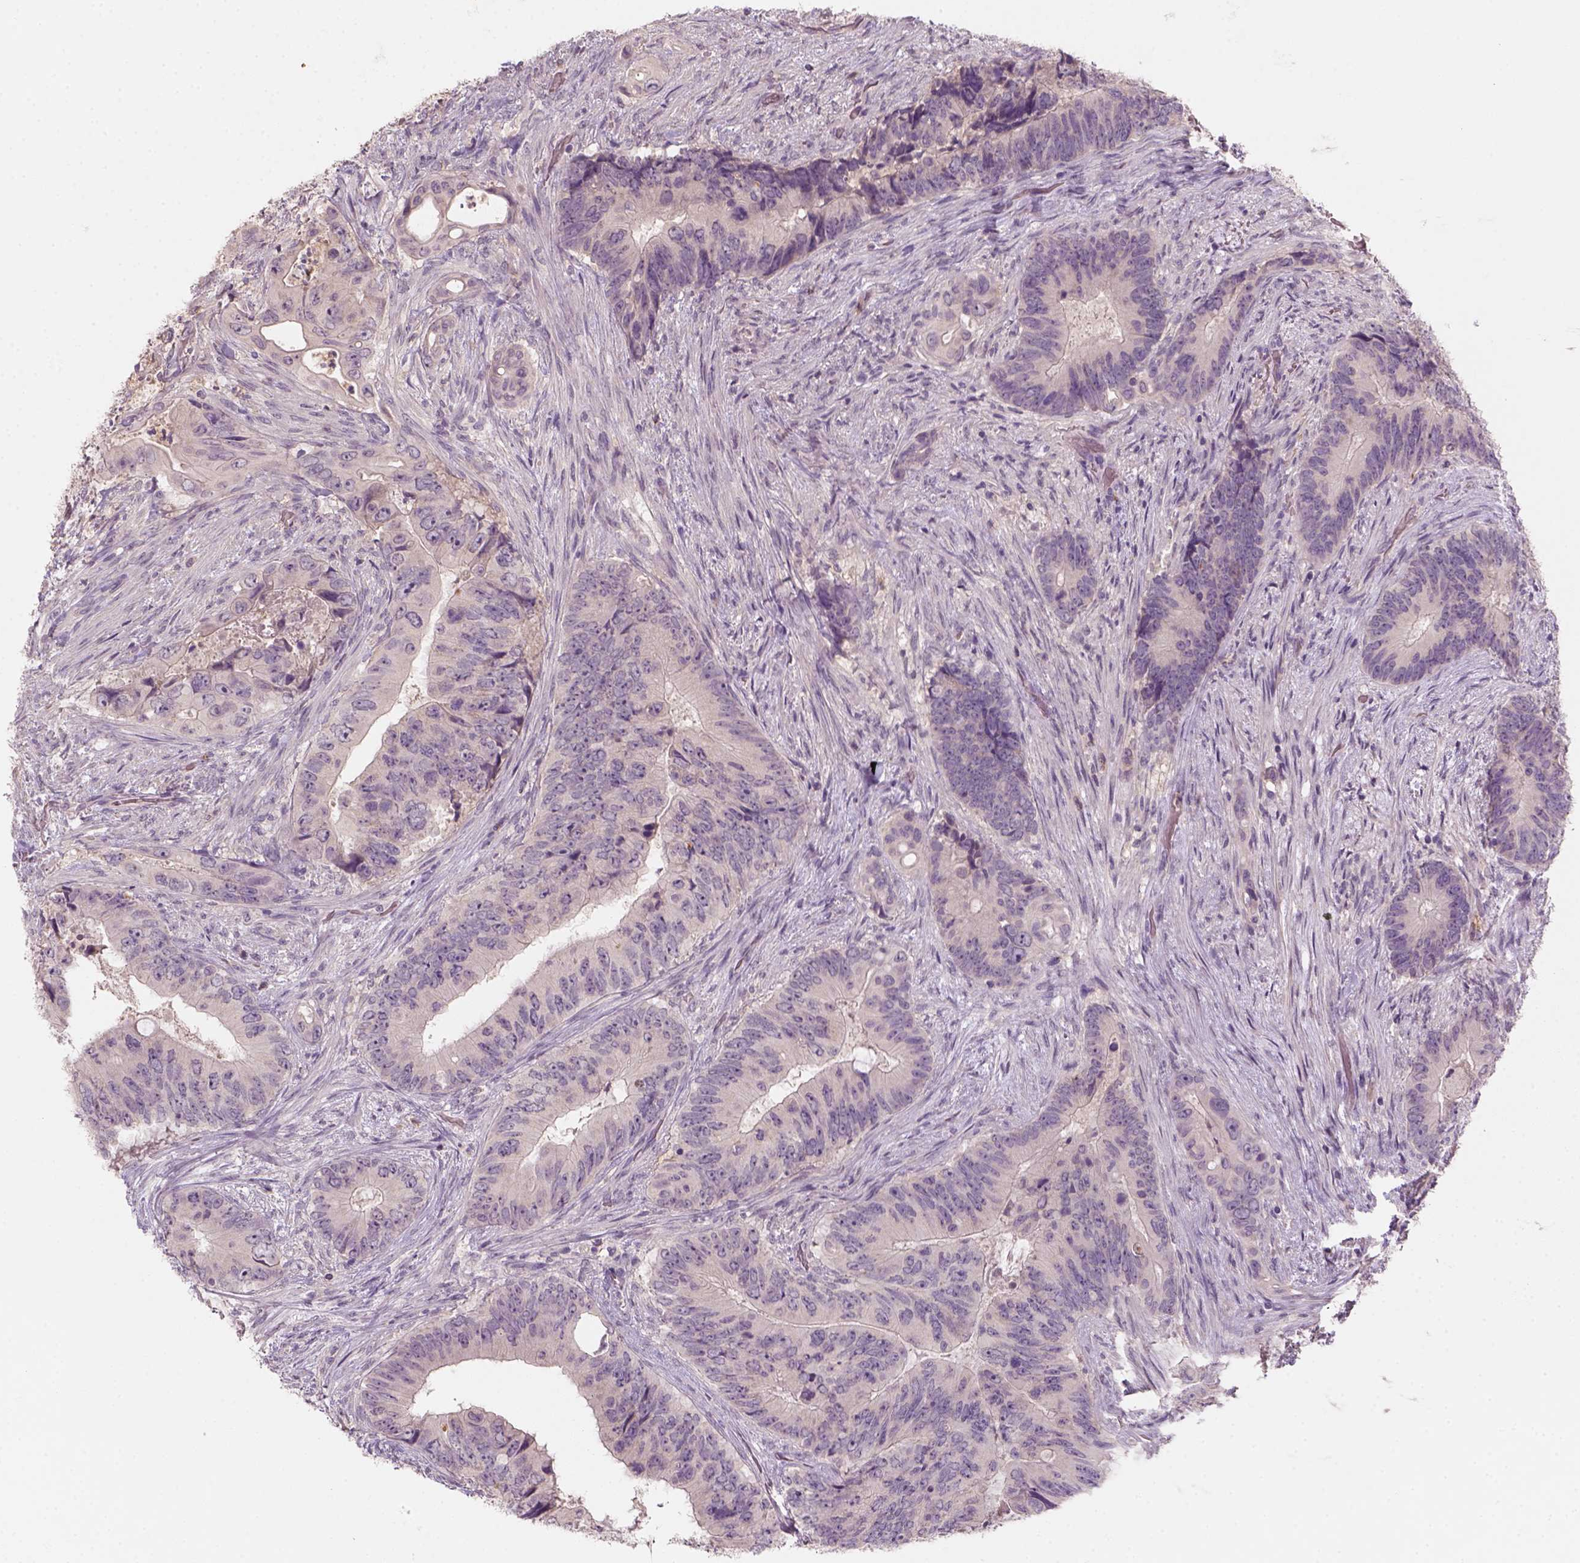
{"staining": {"intensity": "negative", "quantity": "none", "location": "none"}, "tissue": "colorectal cancer", "cell_type": "Tumor cells", "image_type": "cancer", "snomed": [{"axis": "morphology", "description": "Adenocarcinoma, NOS"}, {"axis": "topography", "description": "Rectum"}], "caption": "Immunohistochemistry micrograph of human colorectal adenocarcinoma stained for a protein (brown), which displays no staining in tumor cells.", "gene": "AQP9", "patient": {"sex": "male", "age": 78}}